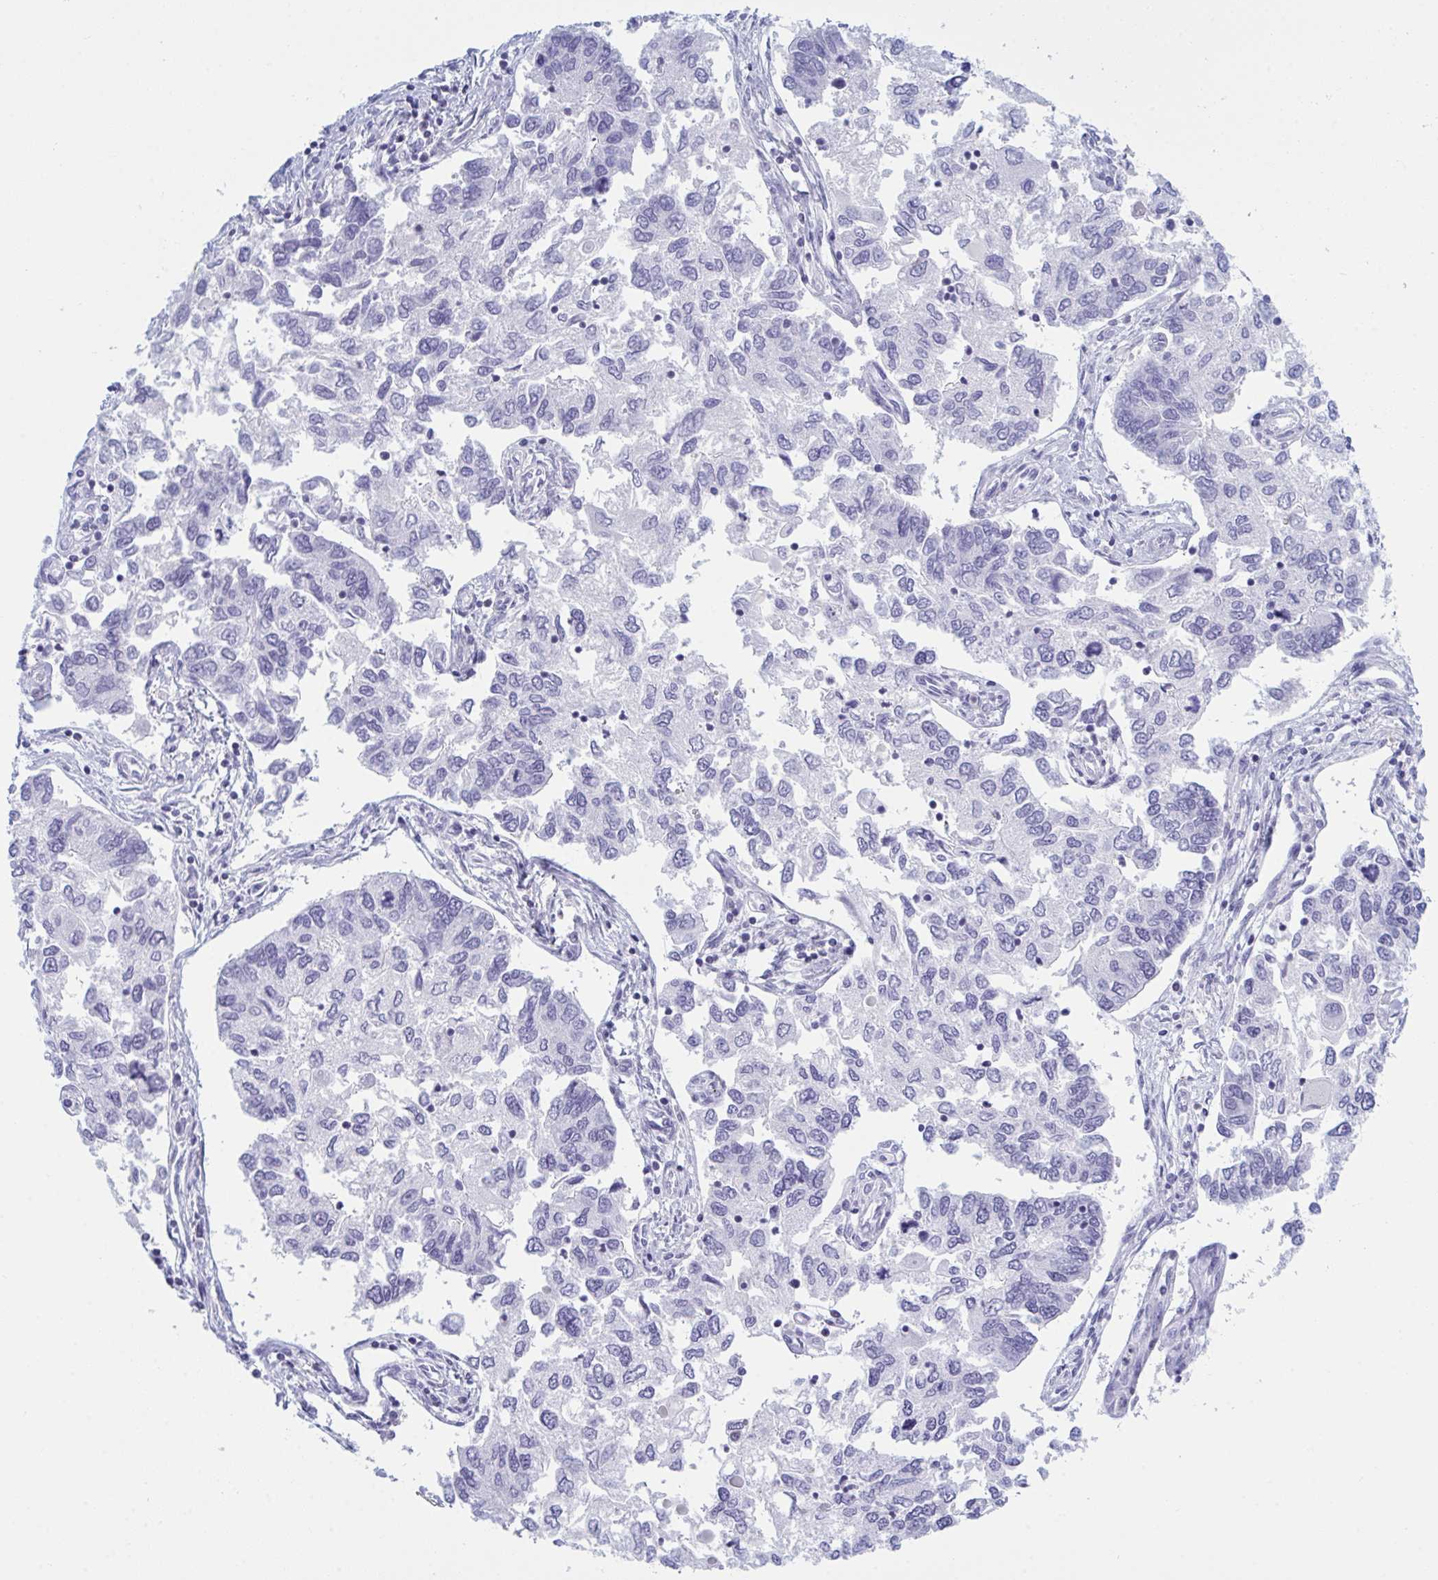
{"staining": {"intensity": "negative", "quantity": "none", "location": "none"}, "tissue": "endometrial cancer", "cell_type": "Tumor cells", "image_type": "cancer", "snomed": [{"axis": "morphology", "description": "Carcinoma, NOS"}, {"axis": "topography", "description": "Uterus"}], "caption": "The image displays no significant expression in tumor cells of endometrial cancer (carcinoma).", "gene": "MYO1F", "patient": {"sex": "female", "age": 76}}